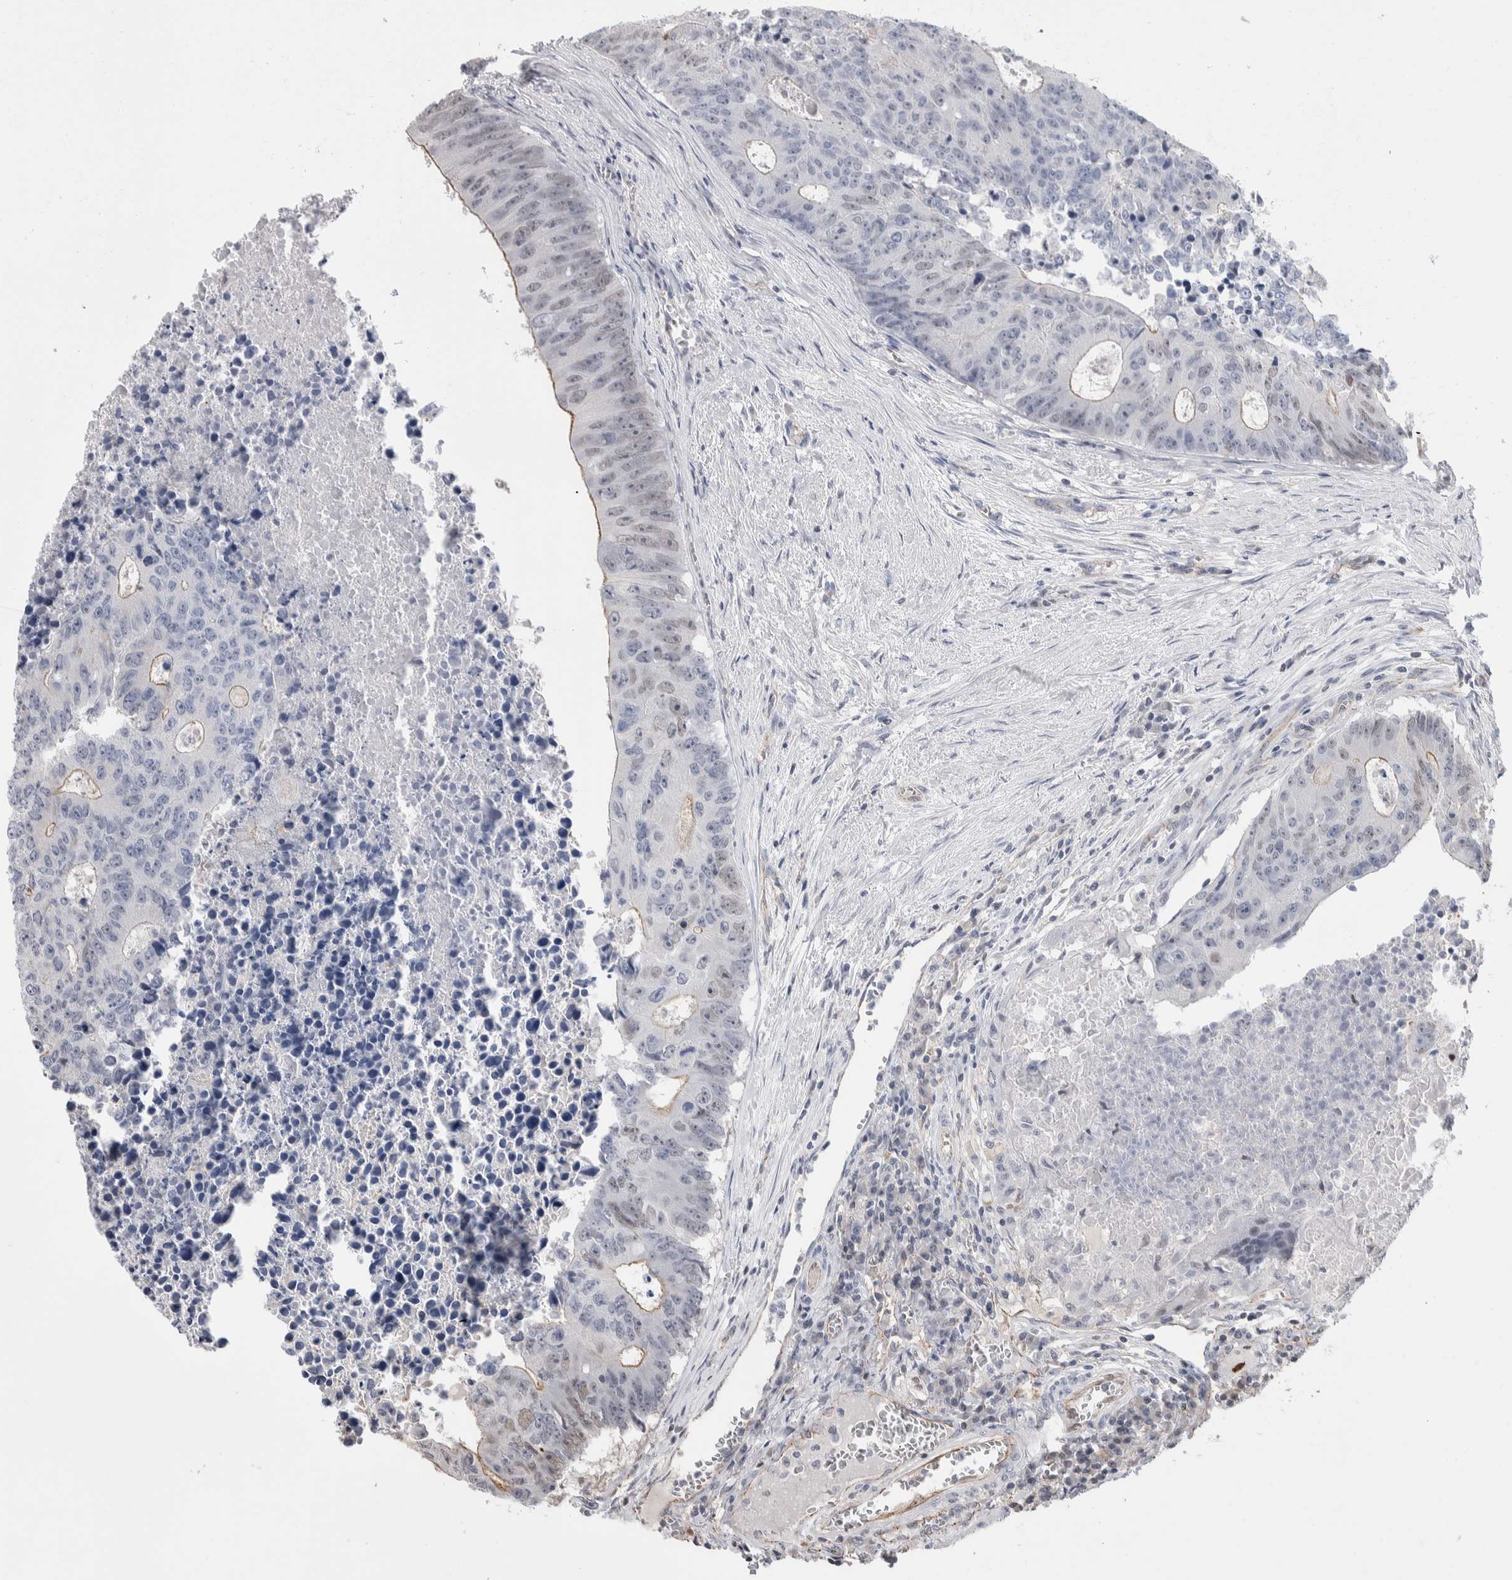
{"staining": {"intensity": "negative", "quantity": "none", "location": "none"}, "tissue": "colorectal cancer", "cell_type": "Tumor cells", "image_type": "cancer", "snomed": [{"axis": "morphology", "description": "Adenocarcinoma, NOS"}, {"axis": "topography", "description": "Colon"}], "caption": "Immunohistochemistry (IHC) photomicrograph of human colorectal adenocarcinoma stained for a protein (brown), which displays no expression in tumor cells. Nuclei are stained in blue.", "gene": "ZBTB49", "patient": {"sex": "male", "age": 87}}